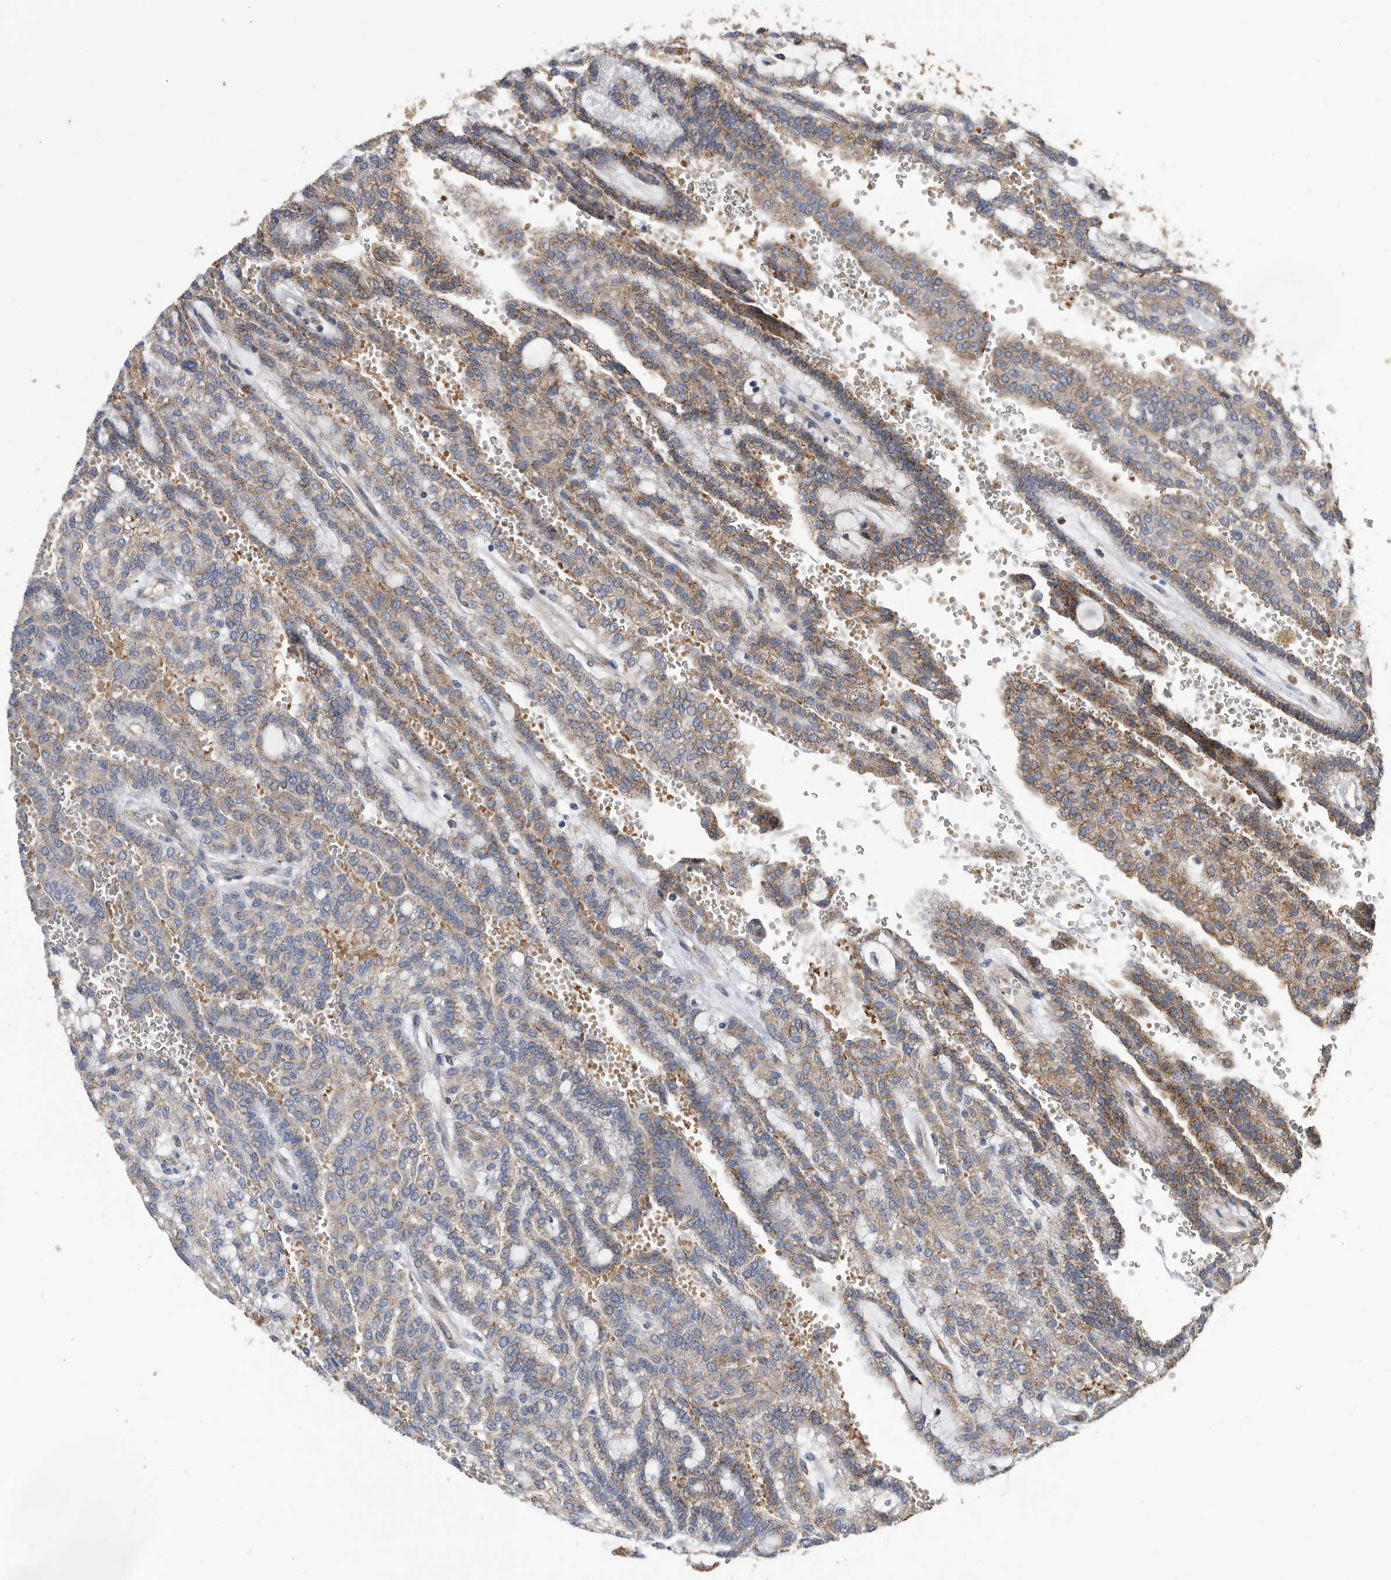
{"staining": {"intensity": "moderate", "quantity": ">75%", "location": "cytoplasmic/membranous"}, "tissue": "renal cancer", "cell_type": "Tumor cells", "image_type": "cancer", "snomed": [{"axis": "morphology", "description": "Adenocarcinoma, NOS"}, {"axis": "topography", "description": "Kidney"}], "caption": "A brown stain shows moderate cytoplasmic/membranous expression of a protein in renal adenocarcinoma tumor cells.", "gene": "CRISPLD2", "patient": {"sex": "male", "age": 63}}